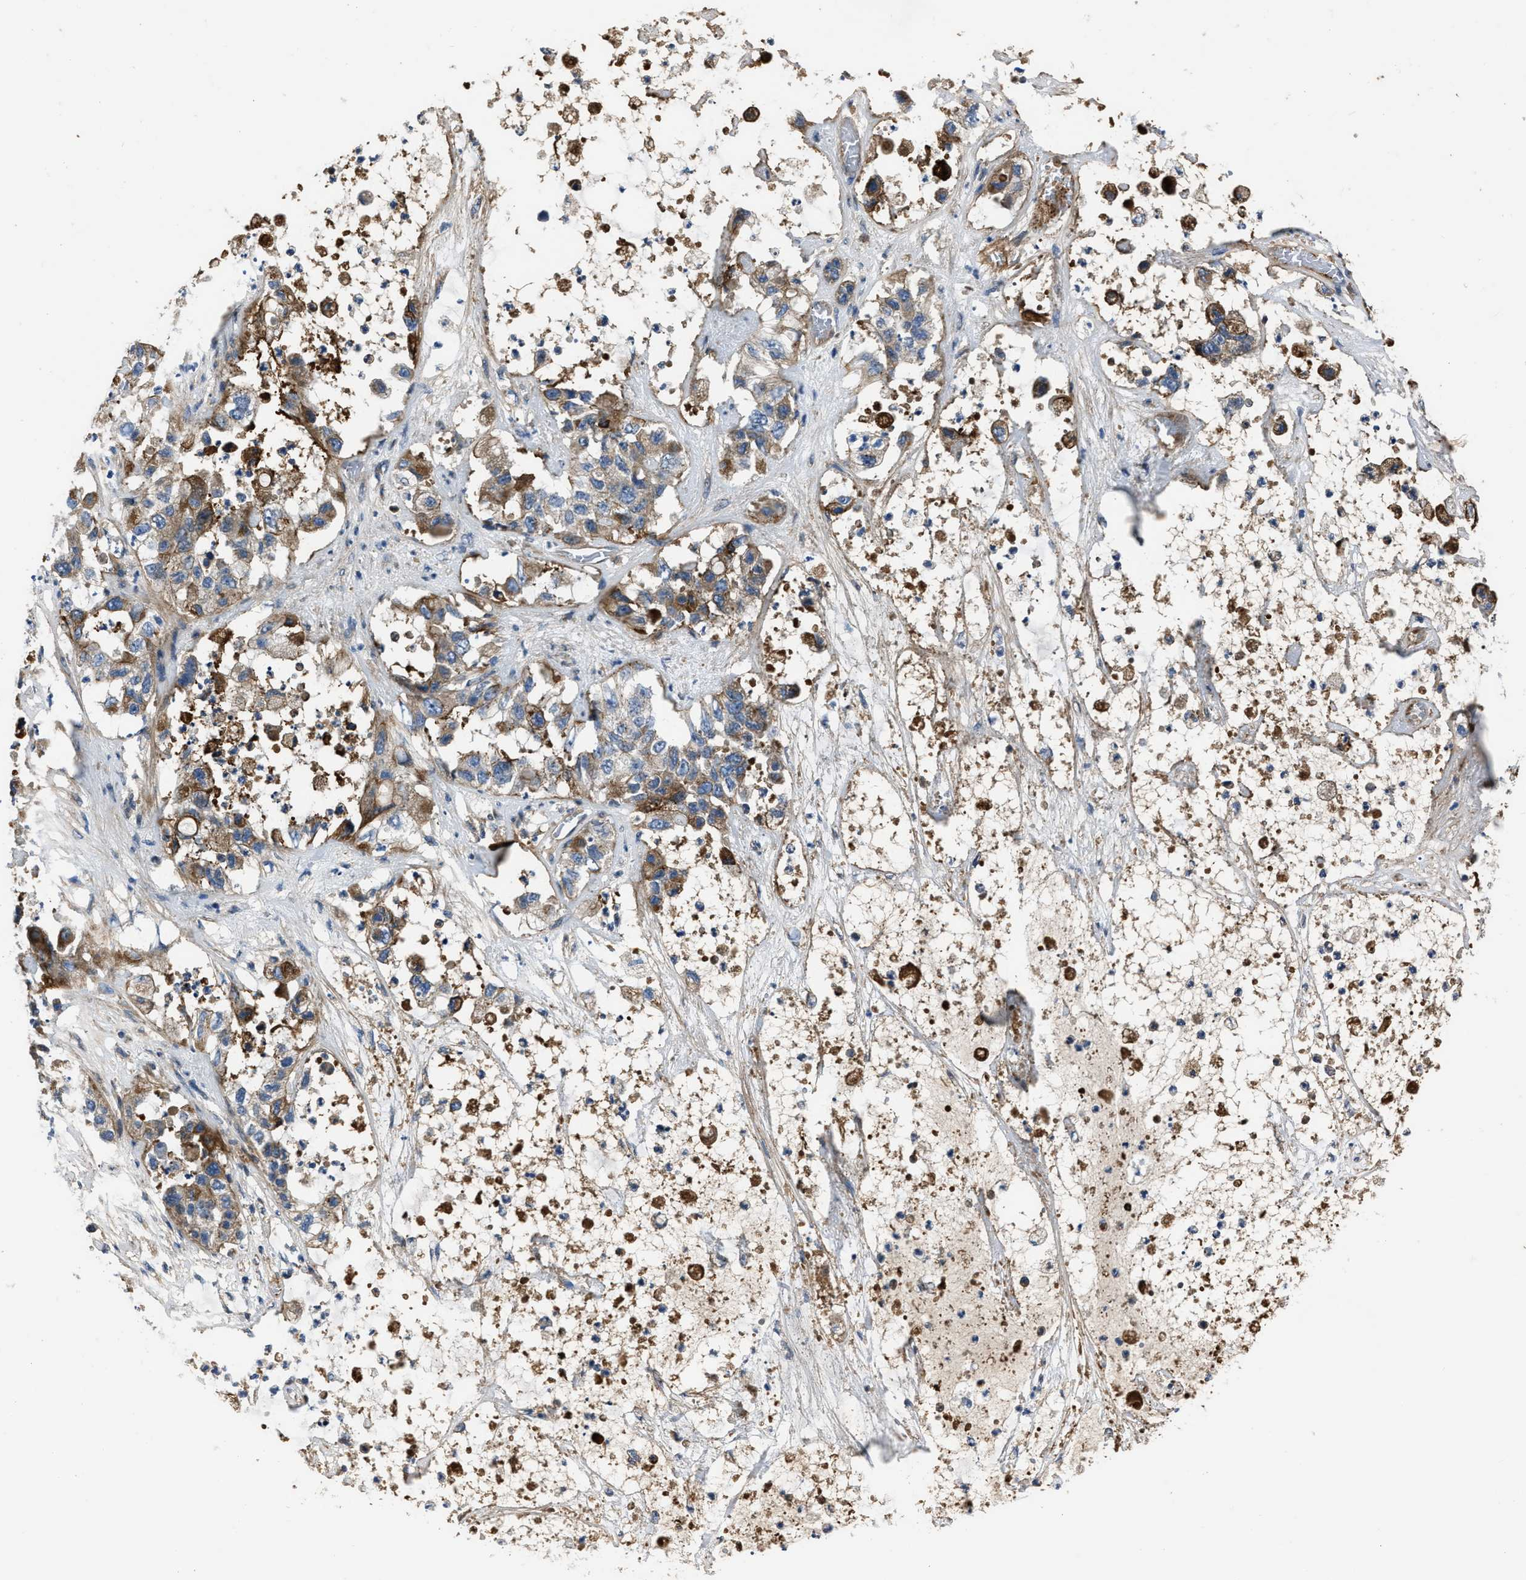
{"staining": {"intensity": "weak", "quantity": ">75%", "location": "cytoplasmic/membranous"}, "tissue": "pancreatic cancer", "cell_type": "Tumor cells", "image_type": "cancer", "snomed": [{"axis": "morphology", "description": "Adenocarcinoma, NOS"}, {"axis": "topography", "description": "Pancreas"}], "caption": "Pancreatic cancer stained with DAB immunohistochemistry (IHC) reveals low levels of weak cytoplasmic/membranous expression in about >75% of tumor cells.", "gene": "ERC1", "patient": {"sex": "female", "age": 78}}